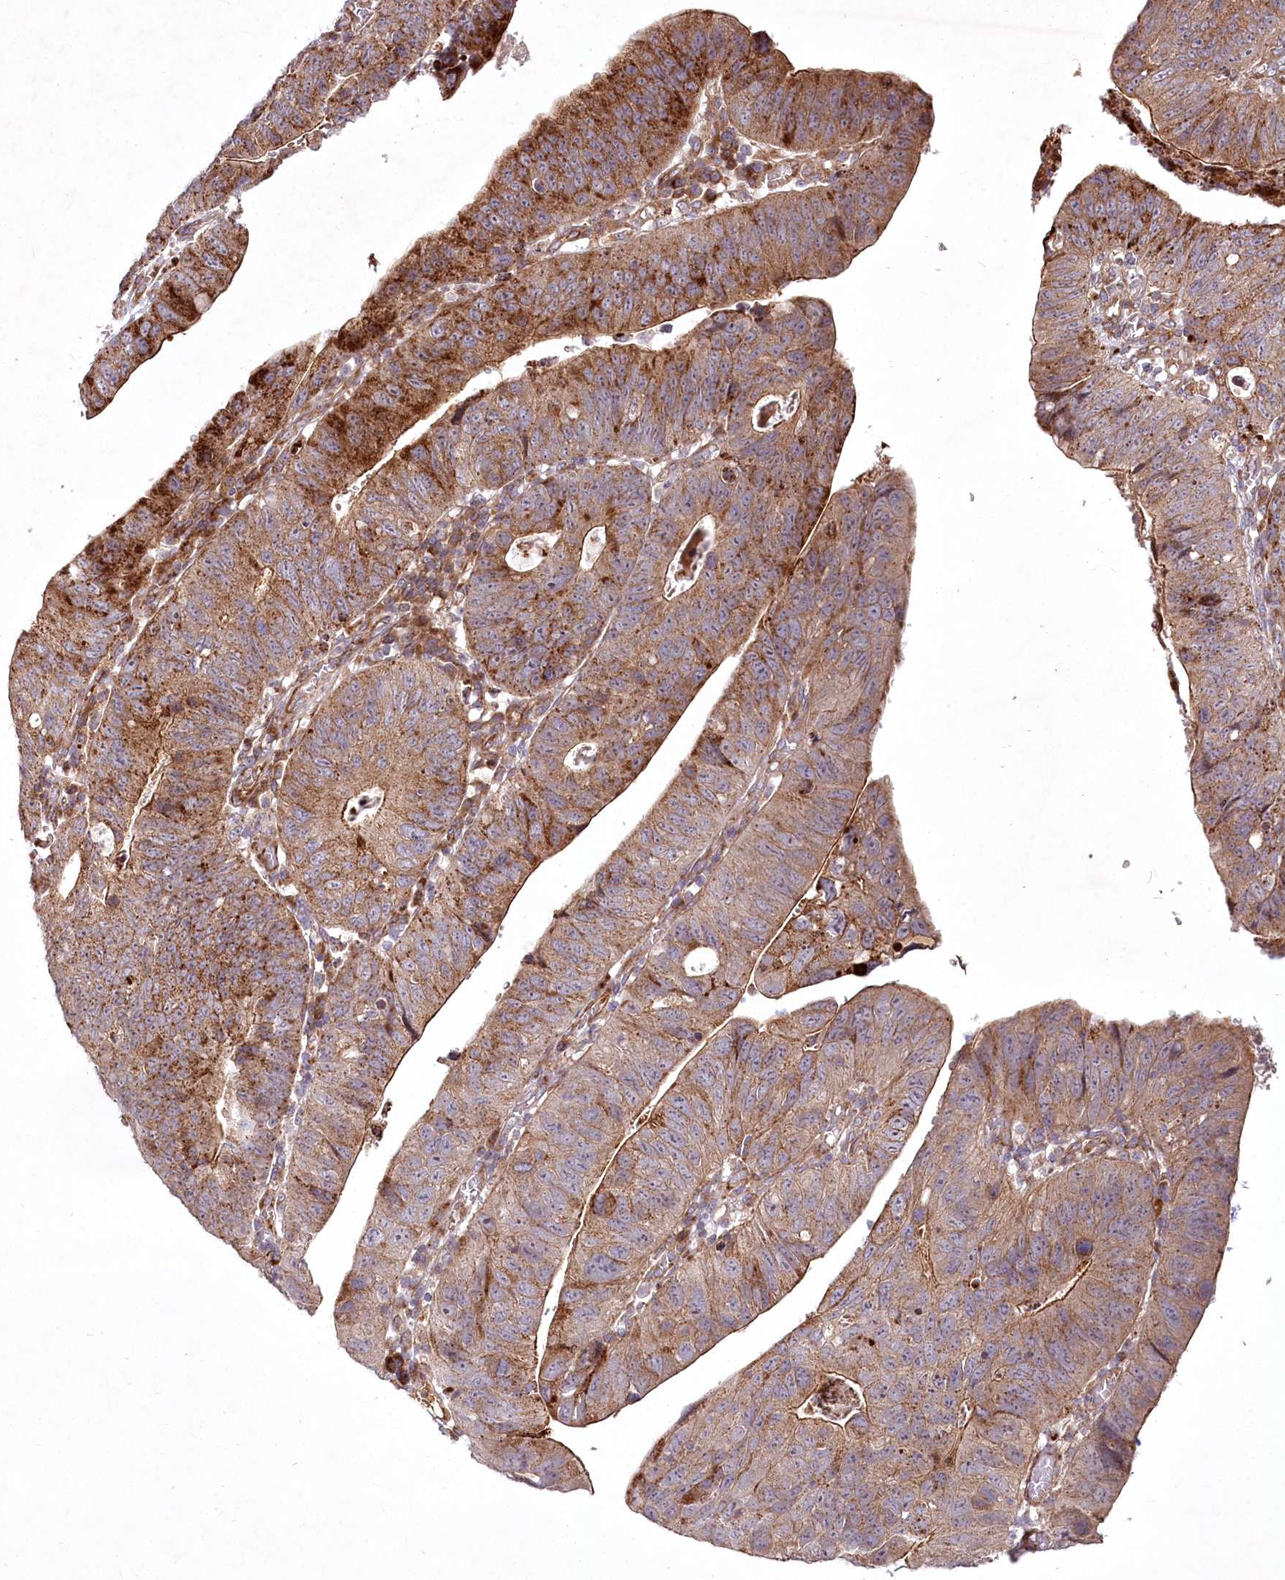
{"staining": {"intensity": "moderate", "quantity": ">75%", "location": "cytoplasmic/membranous"}, "tissue": "stomach cancer", "cell_type": "Tumor cells", "image_type": "cancer", "snomed": [{"axis": "morphology", "description": "Adenocarcinoma, NOS"}, {"axis": "topography", "description": "Stomach"}], "caption": "Human adenocarcinoma (stomach) stained with a brown dye reveals moderate cytoplasmic/membranous positive positivity in about >75% of tumor cells.", "gene": "PSTK", "patient": {"sex": "male", "age": 59}}